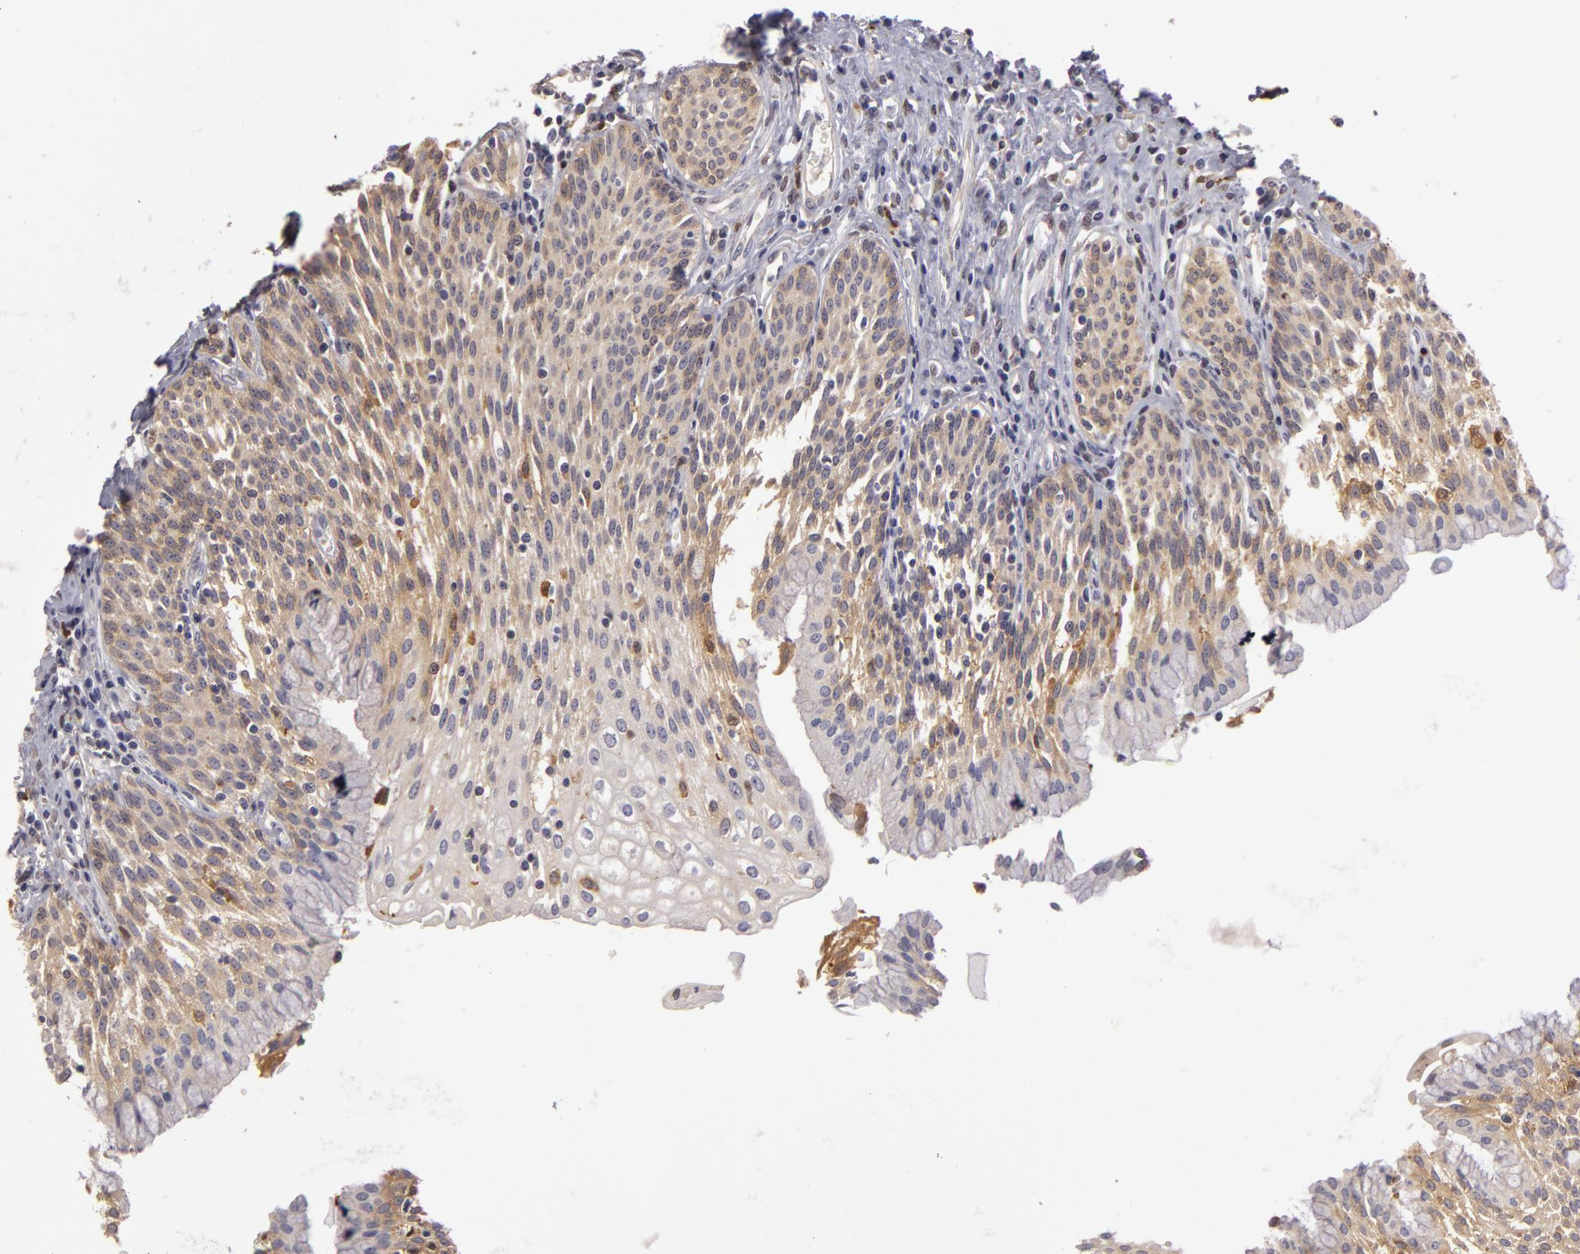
{"staining": {"intensity": "moderate", "quantity": ">75%", "location": "cytoplasmic/membranous"}, "tissue": "urinary bladder", "cell_type": "Urothelial cells", "image_type": "normal", "snomed": [{"axis": "morphology", "description": "Normal tissue, NOS"}, {"axis": "topography", "description": "Urinary bladder"}], "caption": "Immunohistochemical staining of unremarkable urinary bladder demonstrates medium levels of moderate cytoplasmic/membranous staining in approximately >75% of urothelial cells.", "gene": "GNPDA1", "patient": {"sex": "female", "age": 39}}